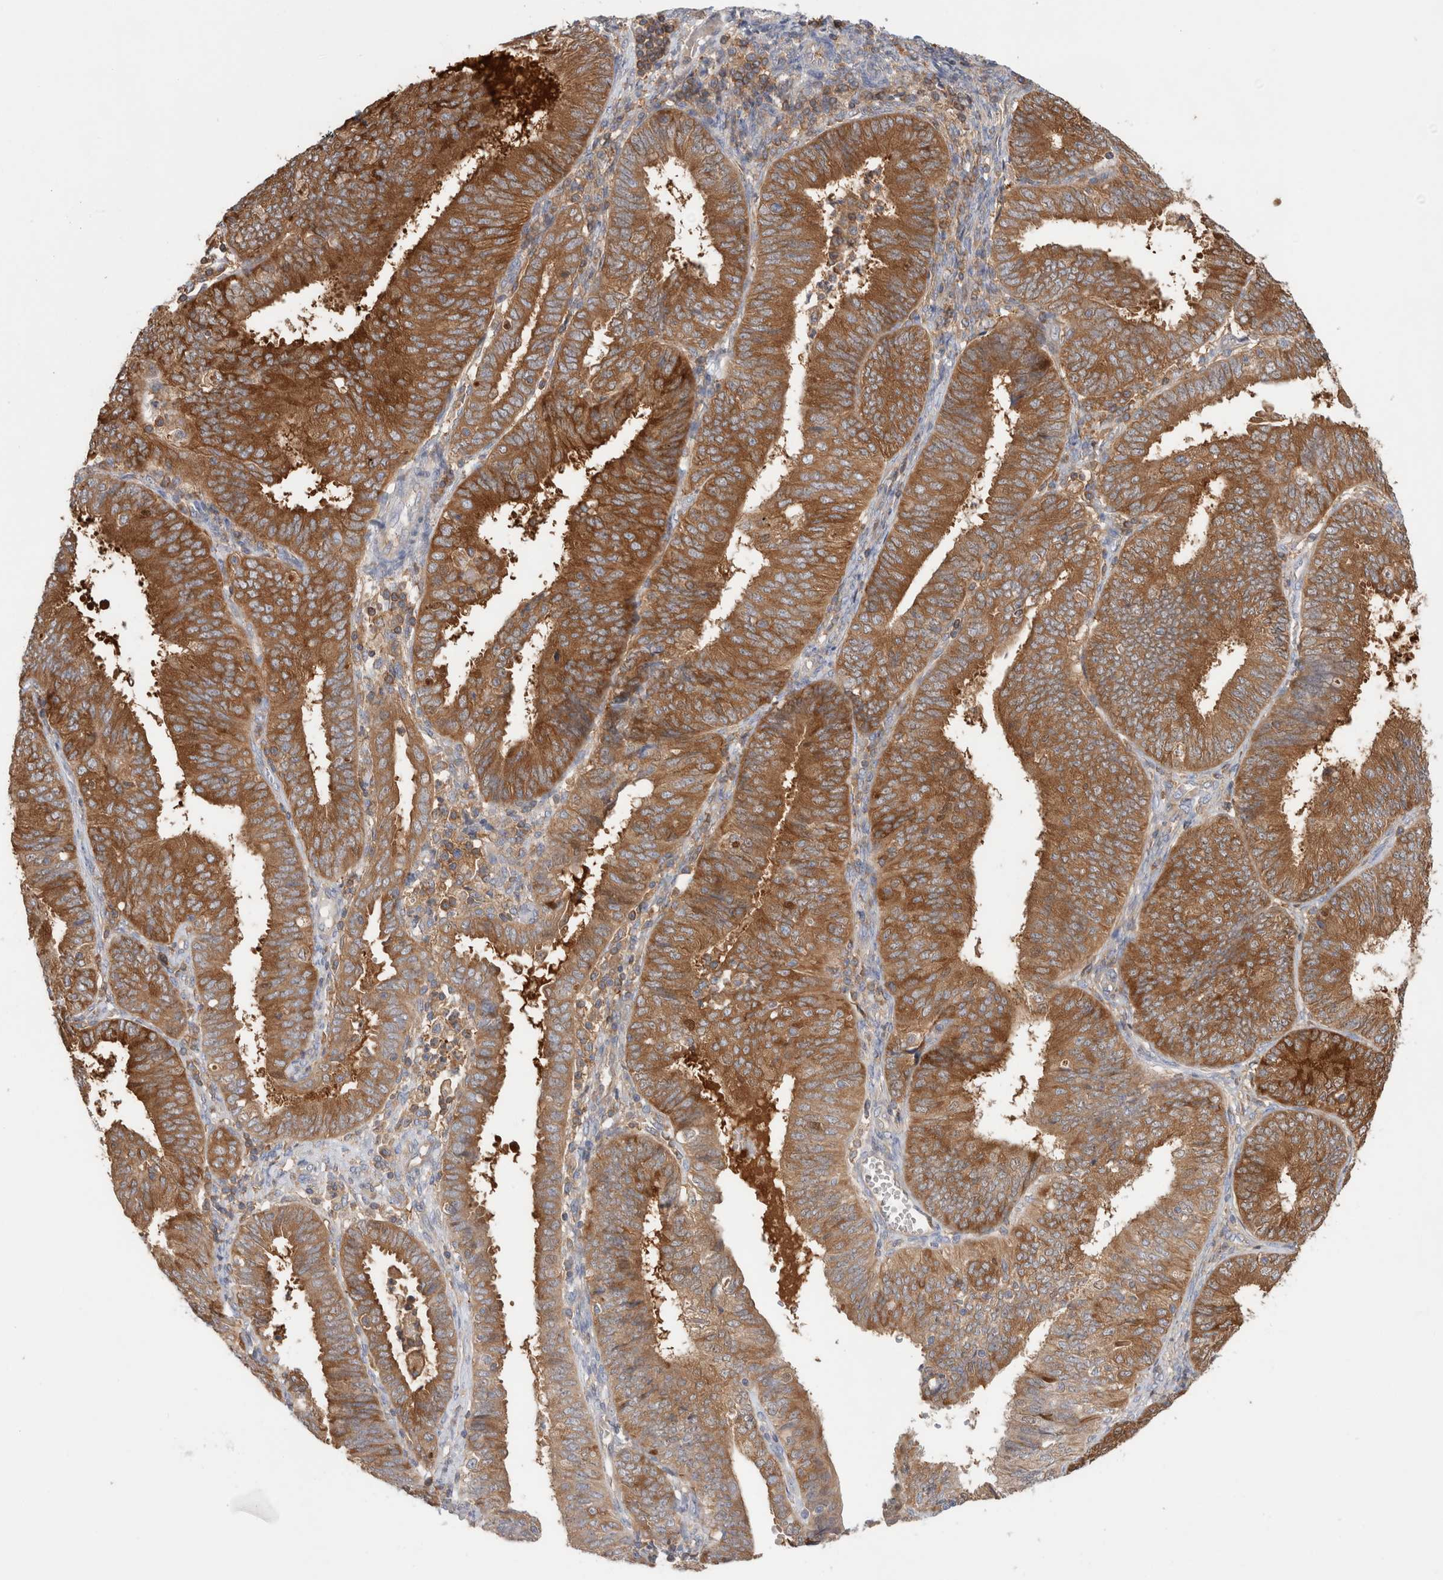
{"staining": {"intensity": "strong", "quantity": ">75%", "location": "cytoplasmic/membranous"}, "tissue": "endometrial cancer", "cell_type": "Tumor cells", "image_type": "cancer", "snomed": [{"axis": "morphology", "description": "Adenocarcinoma, NOS"}, {"axis": "topography", "description": "Endometrium"}], "caption": "Adenocarcinoma (endometrial) stained with IHC demonstrates strong cytoplasmic/membranous positivity in approximately >75% of tumor cells.", "gene": "KLHL14", "patient": {"sex": "female", "age": 58}}